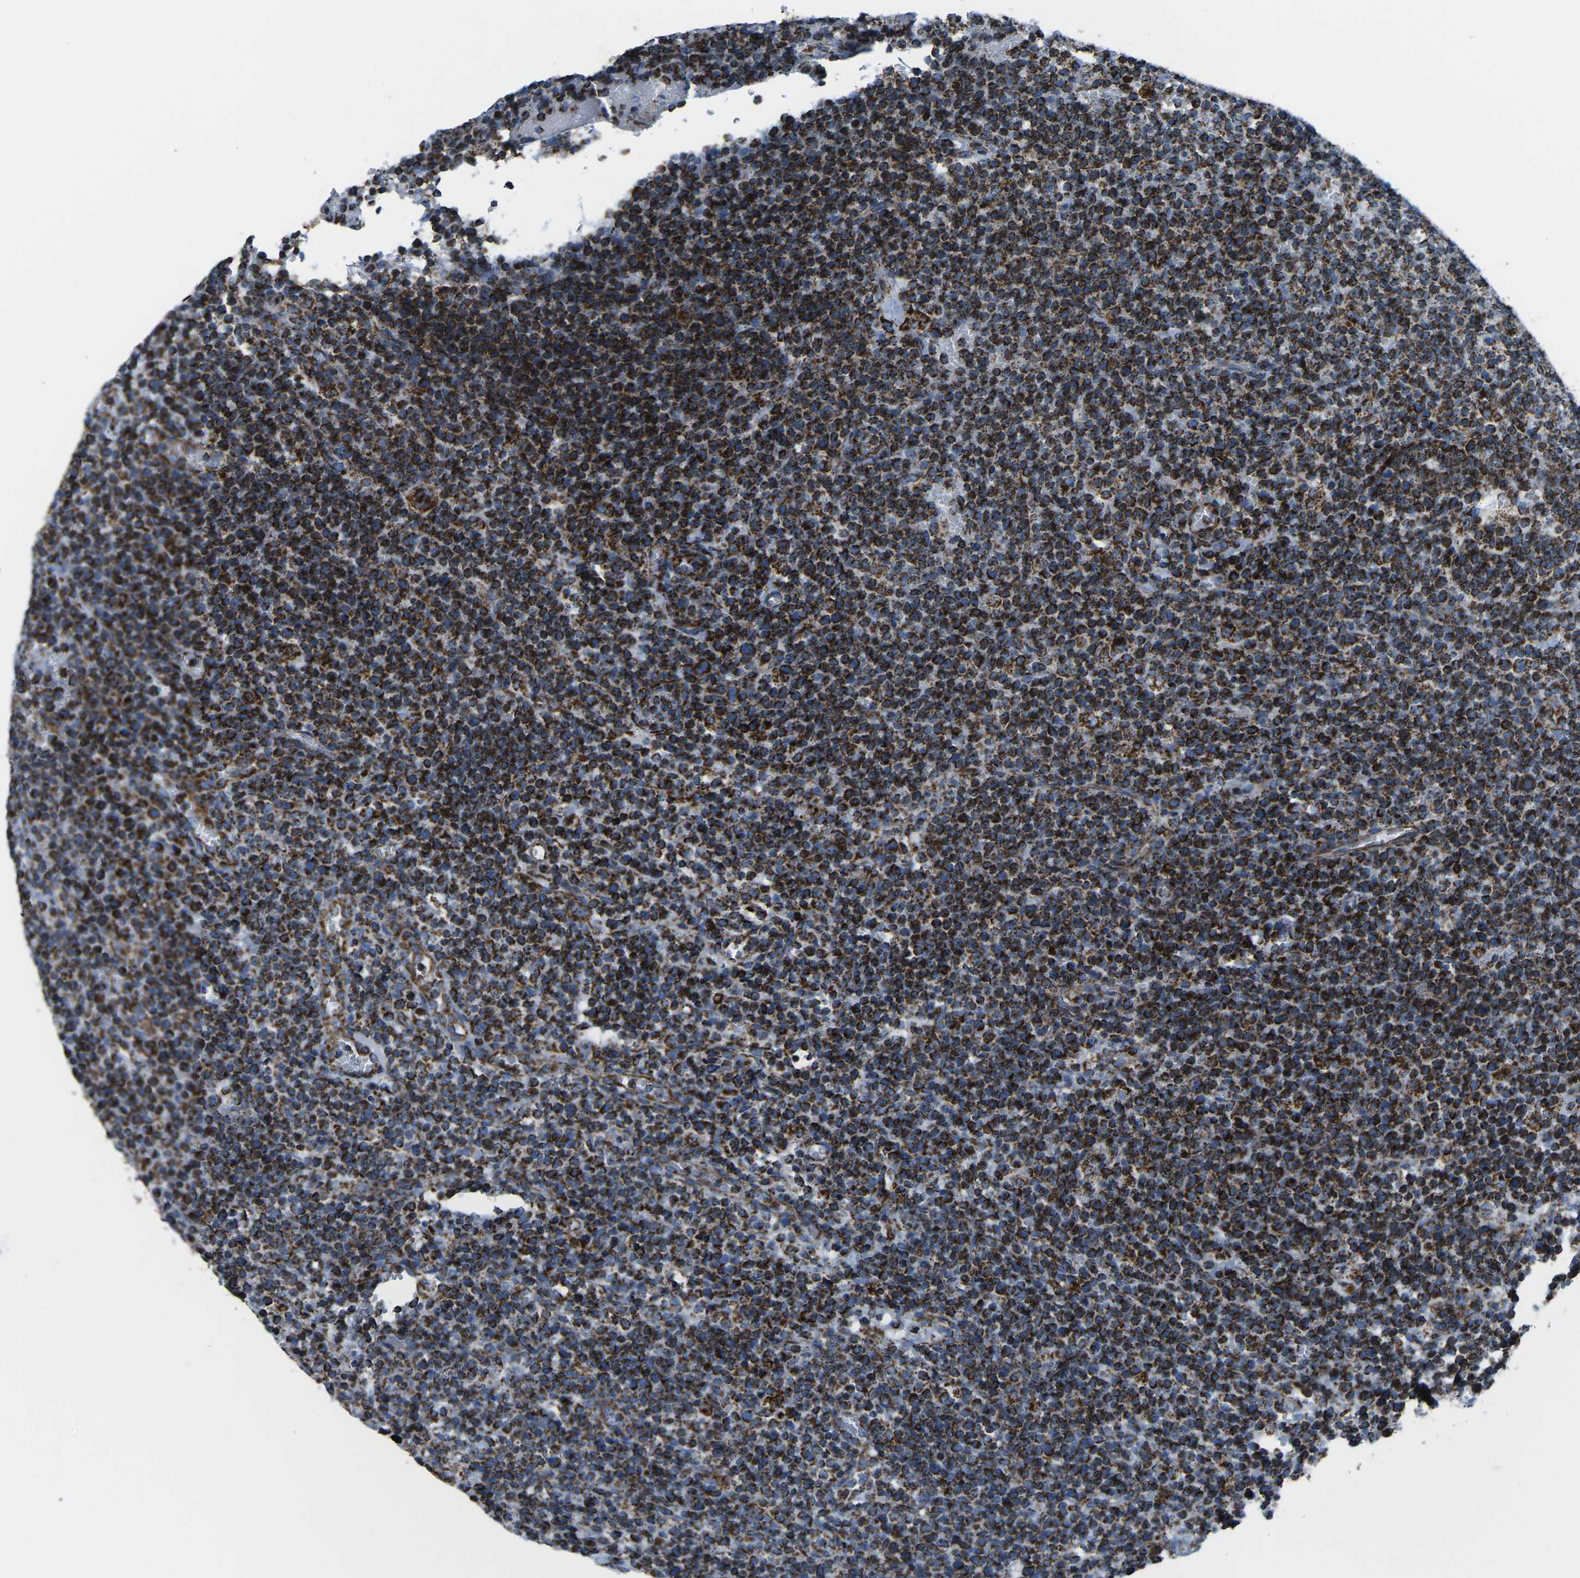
{"staining": {"intensity": "strong", "quantity": ">75%", "location": "cytoplasmic/membranous"}, "tissue": "lymphoma", "cell_type": "Tumor cells", "image_type": "cancer", "snomed": [{"axis": "morphology", "description": "Malignant lymphoma, non-Hodgkin's type, High grade"}, {"axis": "topography", "description": "Lymph node"}], "caption": "This histopathology image exhibits malignant lymphoma, non-Hodgkin's type (high-grade) stained with IHC to label a protein in brown. The cytoplasmic/membranous of tumor cells show strong positivity for the protein. Nuclei are counter-stained blue.", "gene": "MT-CO2", "patient": {"sex": "male", "age": 61}}